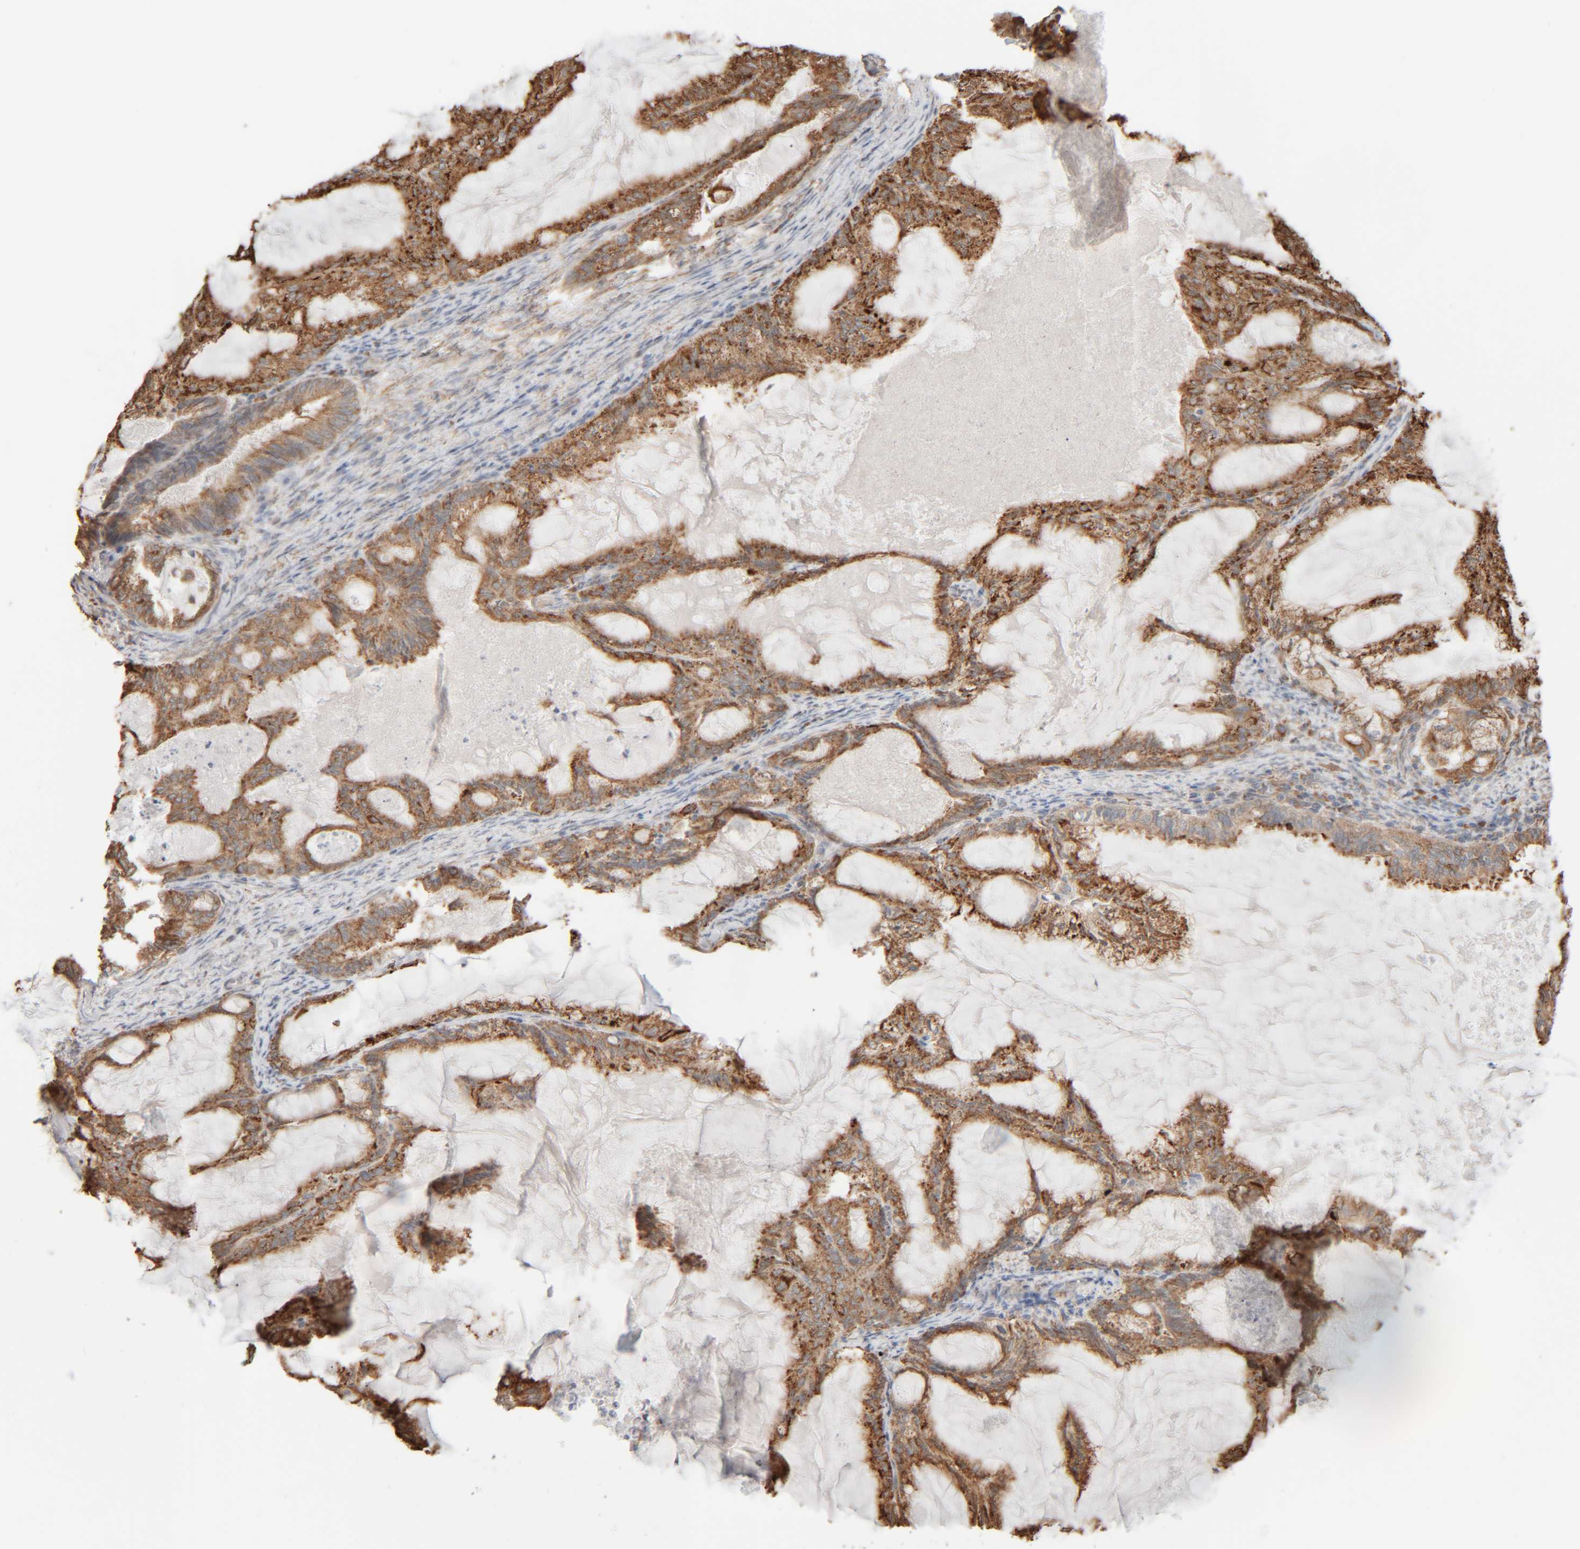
{"staining": {"intensity": "moderate", "quantity": ">75%", "location": "cytoplasmic/membranous"}, "tissue": "endometrial cancer", "cell_type": "Tumor cells", "image_type": "cancer", "snomed": [{"axis": "morphology", "description": "Adenocarcinoma, NOS"}, {"axis": "topography", "description": "Endometrium"}], "caption": "Endometrial adenocarcinoma tissue reveals moderate cytoplasmic/membranous staining in about >75% of tumor cells", "gene": "INTS1", "patient": {"sex": "female", "age": 86}}